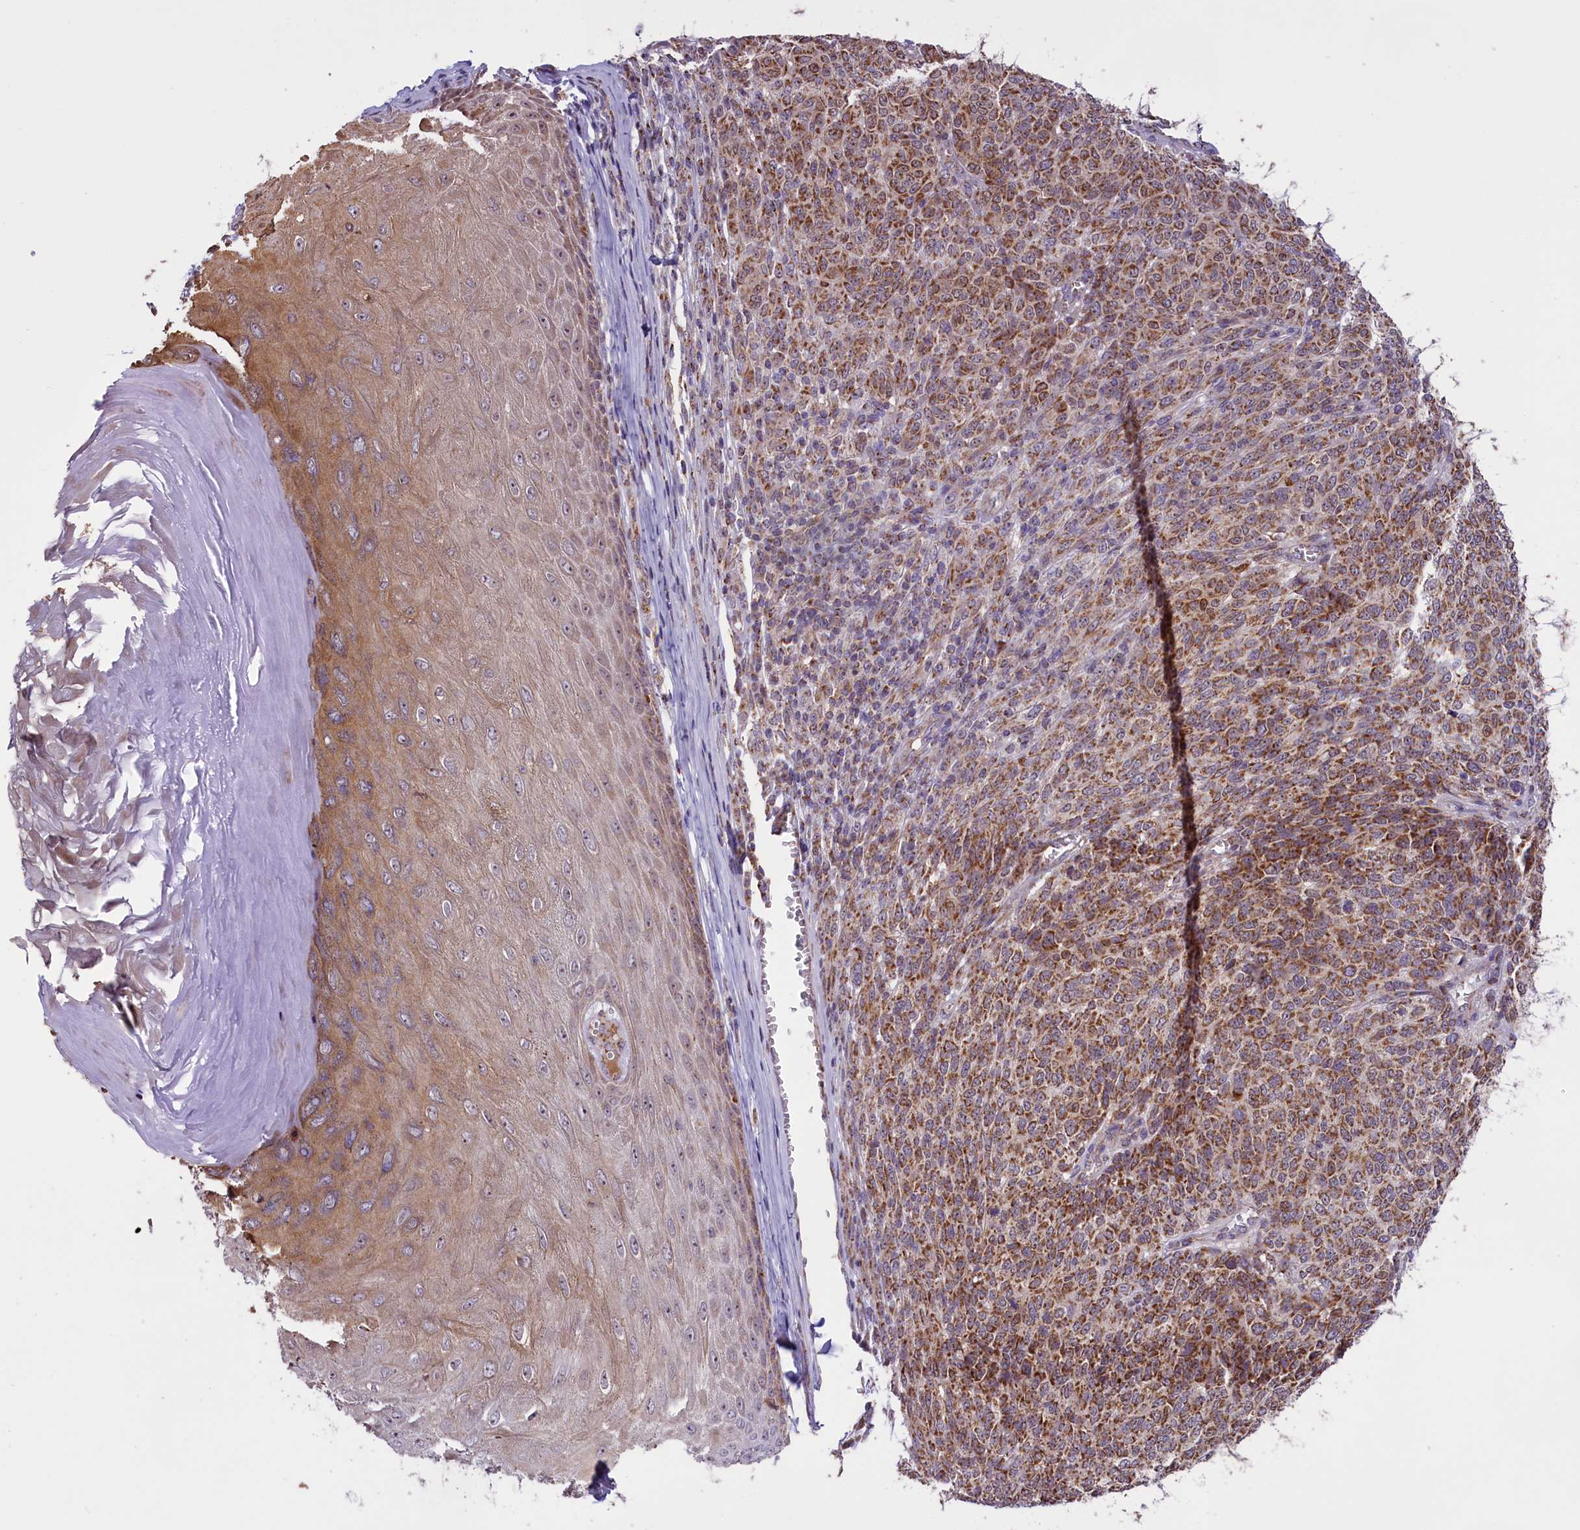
{"staining": {"intensity": "moderate", "quantity": ">75%", "location": "cytoplasmic/membranous"}, "tissue": "melanoma", "cell_type": "Tumor cells", "image_type": "cancer", "snomed": [{"axis": "morphology", "description": "Malignant melanoma, NOS"}, {"axis": "topography", "description": "Skin"}], "caption": "The micrograph reveals immunohistochemical staining of malignant melanoma. There is moderate cytoplasmic/membranous positivity is seen in approximately >75% of tumor cells.", "gene": "GLRX5", "patient": {"sex": "male", "age": 49}}